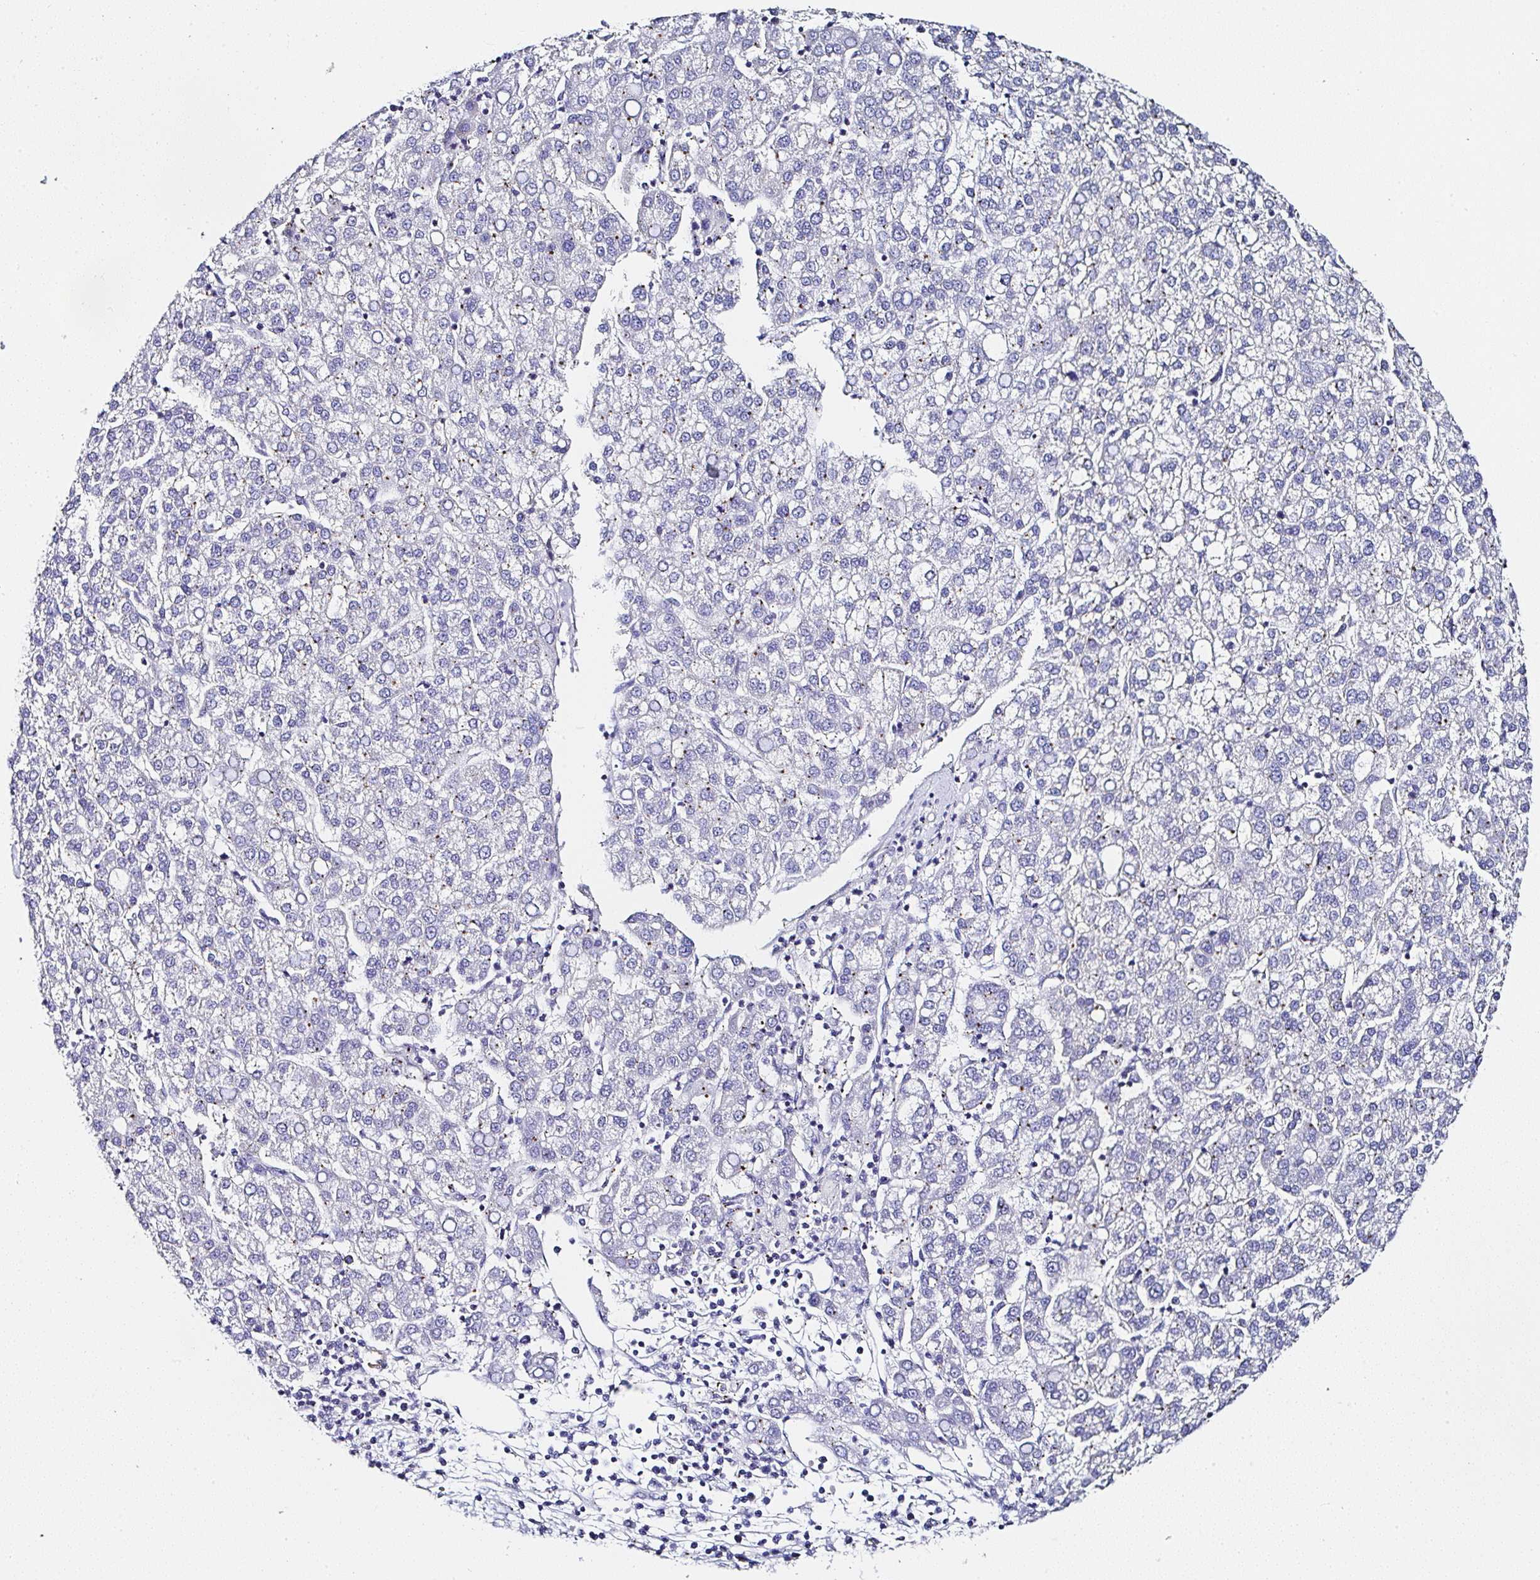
{"staining": {"intensity": "negative", "quantity": "none", "location": "none"}, "tissue": "liver cancer", "cell_type": "Tumor cells", "image_type": "cancer", "snomed": [{"axis": "morphology", "description": "Carcinoma, Hepatocellular, NOS"}, {"axis": "topography", "description": "Liver"}], "caption": "Tumor cells show no significant protein staining in hepatocellular carcinoma (liver).", "gene": "PPFIA4", "patient": {"sex": "female", "age": 58}}